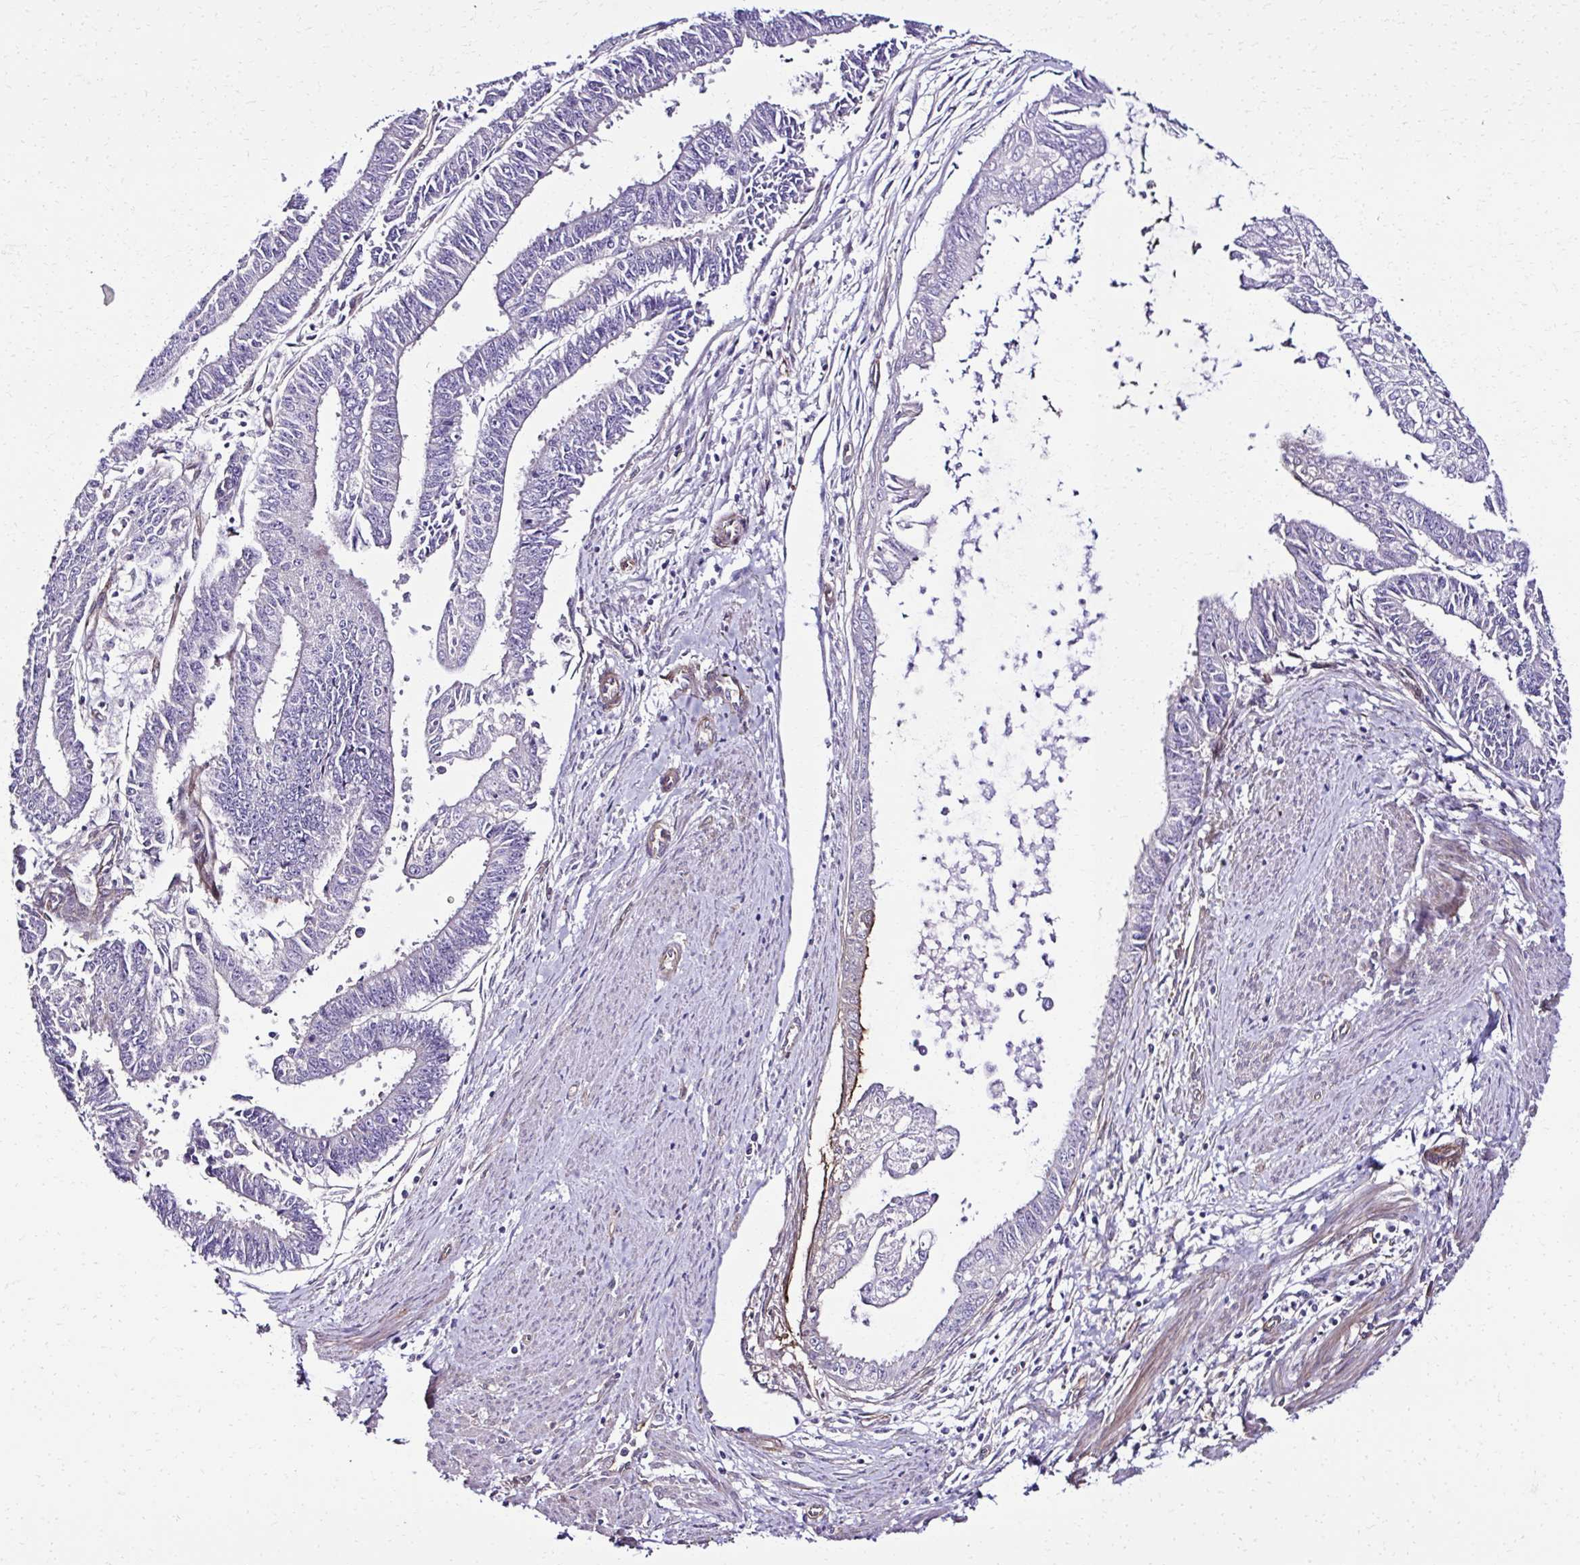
{"staining": {"intensity": "negative", "quantity": "none", "location": "none"}, "tissue": "endometrial cancer", "cell_type": "Tumor cells", "image_type": "cancer", "snomed": [{"axis": "morphology", "description": "Adenocarcinoma, NOS"}, {"axis": "topography", "description": "Endometrium"}], "caption": "This is an immunohistochemistry micrograph of human endometrial cancer (adenocarcinoma). There is no positivity in tumor cells.", "gene": "TRIM52", "patient": {"sex": "female", "age": 73}}